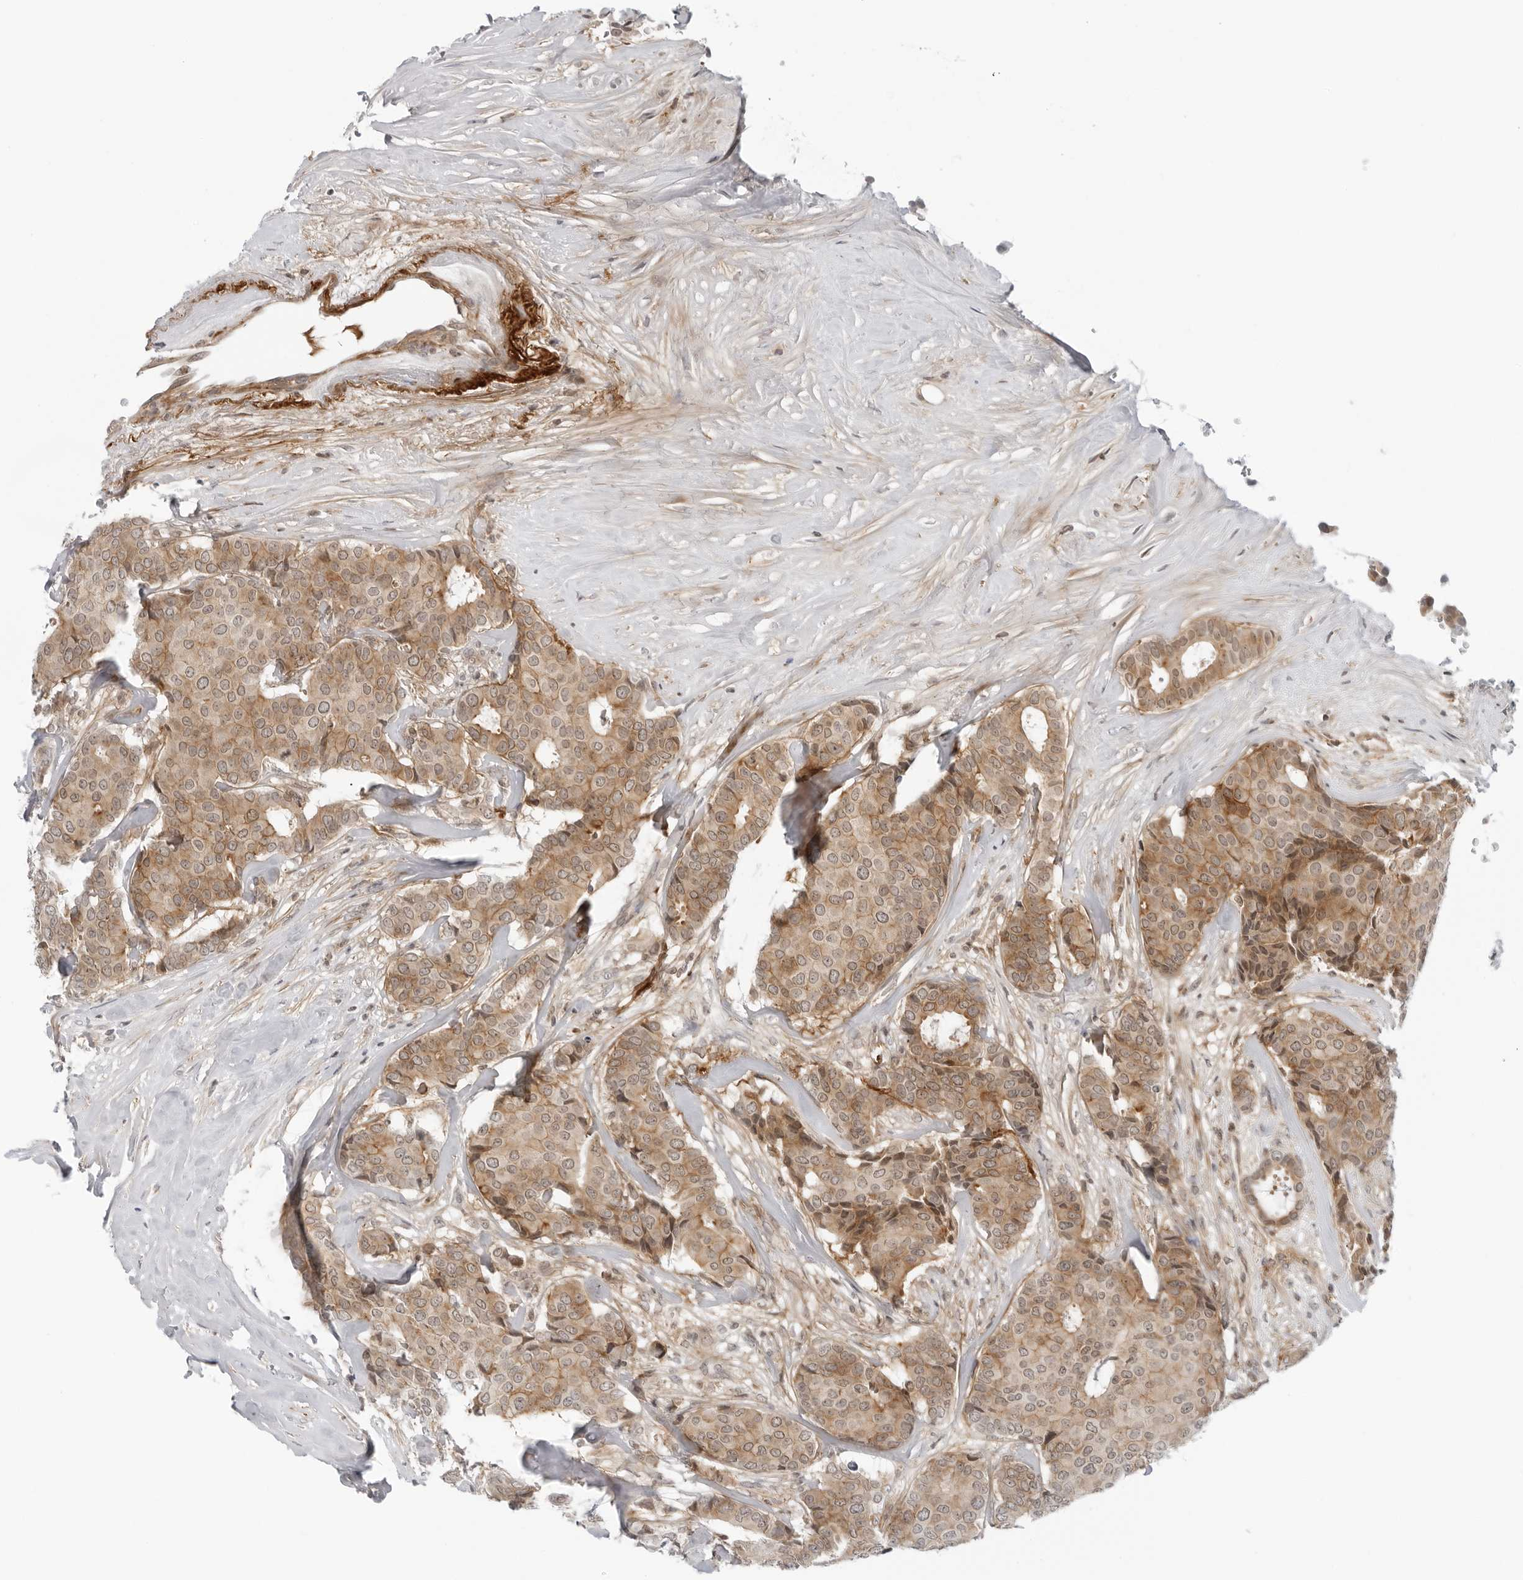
{"staining": {"intensity": "moderate", "quantity": ">75%", "location": "cytoplasmic/membranous"}, "tissue": "breast cancer", "cell_type": "Tumor cells", "image_type": "cancer", "snomed": [{"axis": "morphology", "description": "Duct carcinoma"}, {"axis": "topography", "description": "Breast"}], "caption": "This is an image of IHC staining of breast cancer (intraductal carcinoma), which shows moderate staining in the cytoplasmic/membranous of tumor cells.", "gene": "SUGCT", "patient": {"sex": "female", "age": 75}}